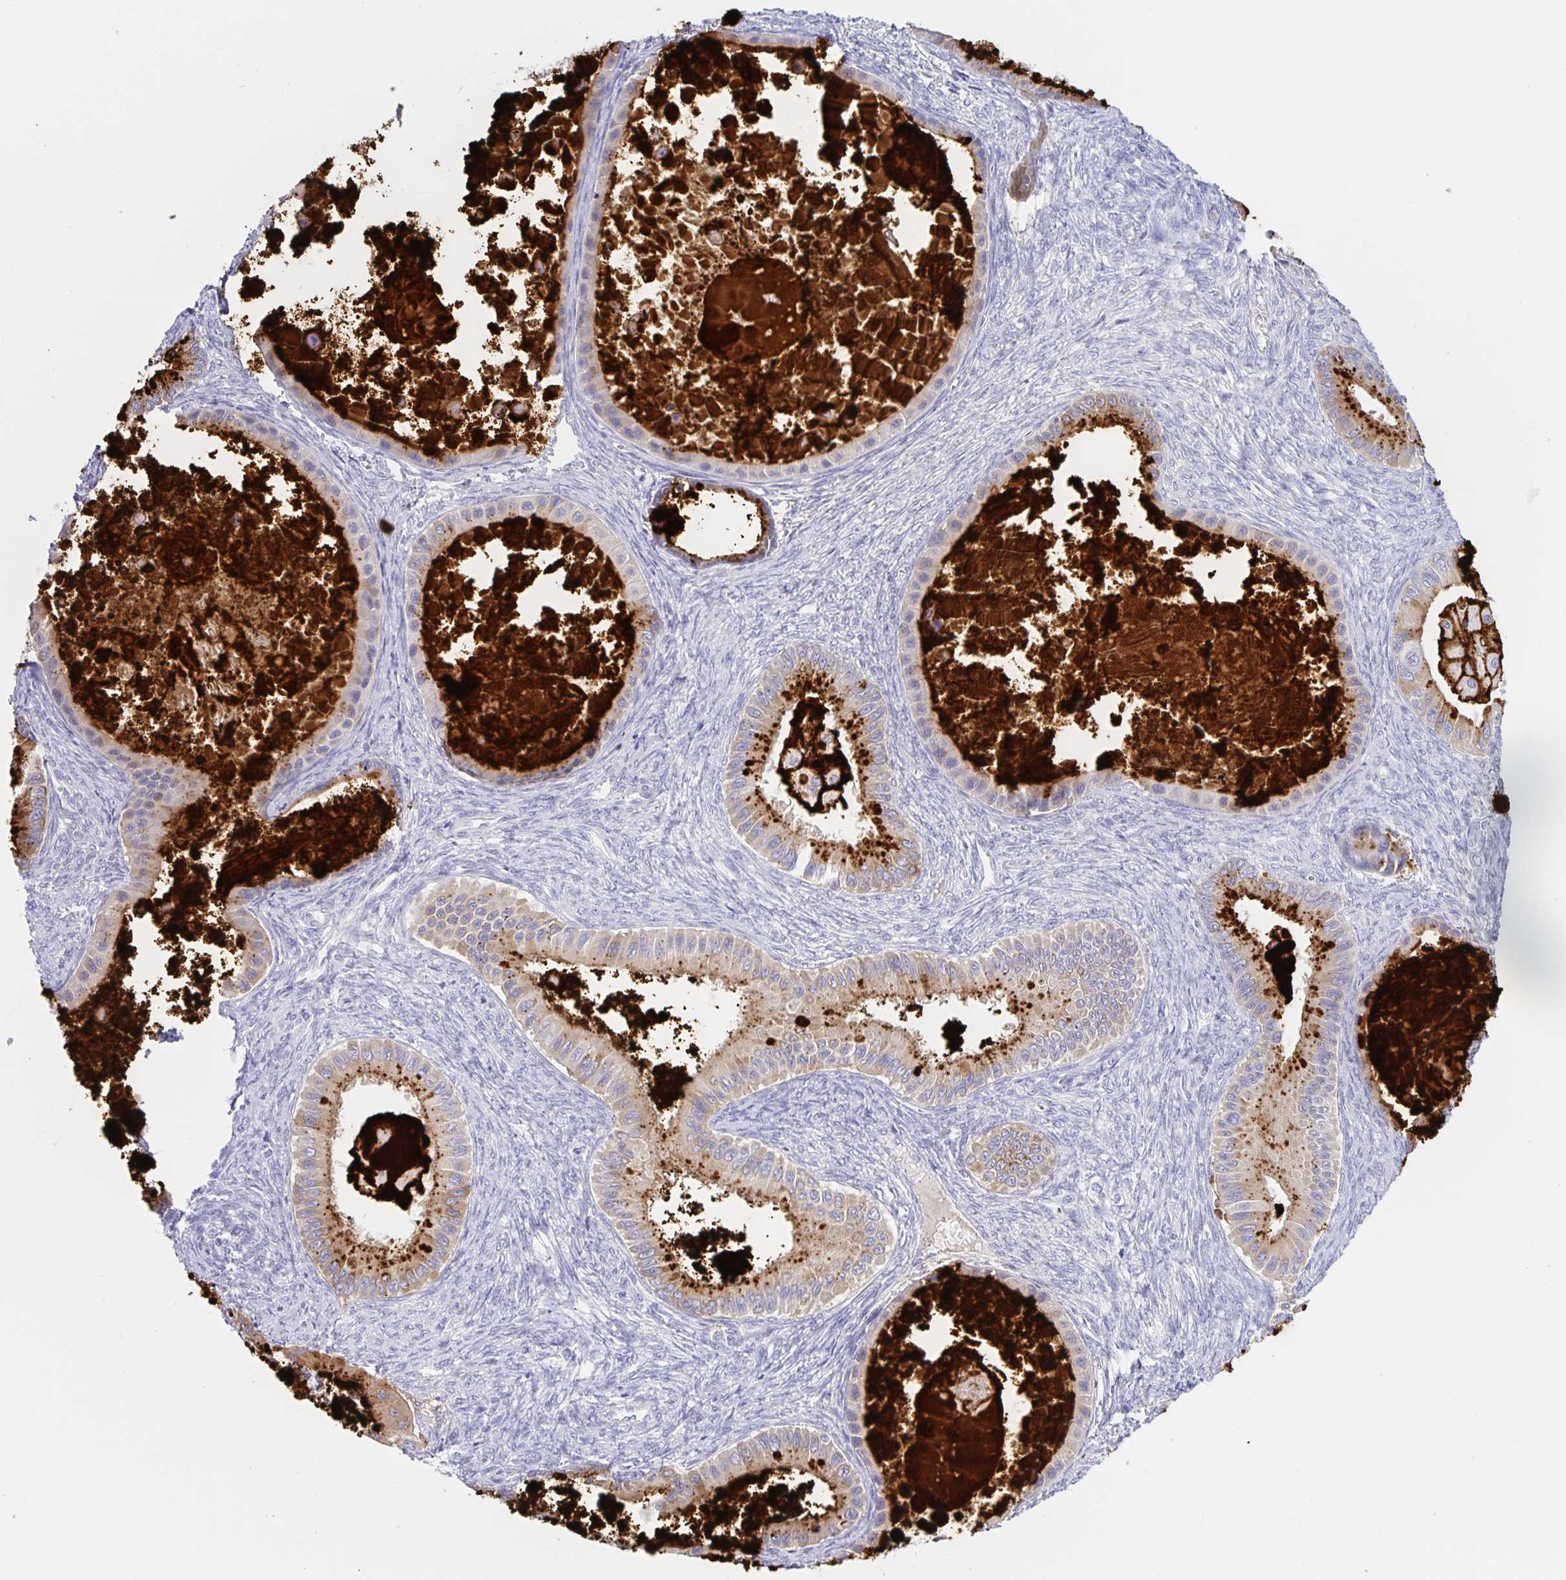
{"staining": {"intensity": "moderate", "quantity": "<25%", "location": "cytoplasmic/membranous"}, "tissue": "ovarian cancer", "cell_type": "Tumor cells", "image_type": "cancer", "snomed": [{"axis": "morphology", "description": "Cystadenocarcinoma, mucinous, NOS"}, {"axis": "topography", "description": "Ovary"}], "caption": "Immunohistochemistry (IHC) (DAB) staining of ovarian cancer reveals moderate cytoplasmic/membranous protein expression in approximately <25% of tumor cells. The staining was performed using DAB (3,3'-diaminobenzidine) to visualize the protein expression in brown, while the nuclei were stained in blue with hematoxylin (Magnification: 20x).", "gene": "DMBT1", "patient": {"sex": "female", "age": 64}}